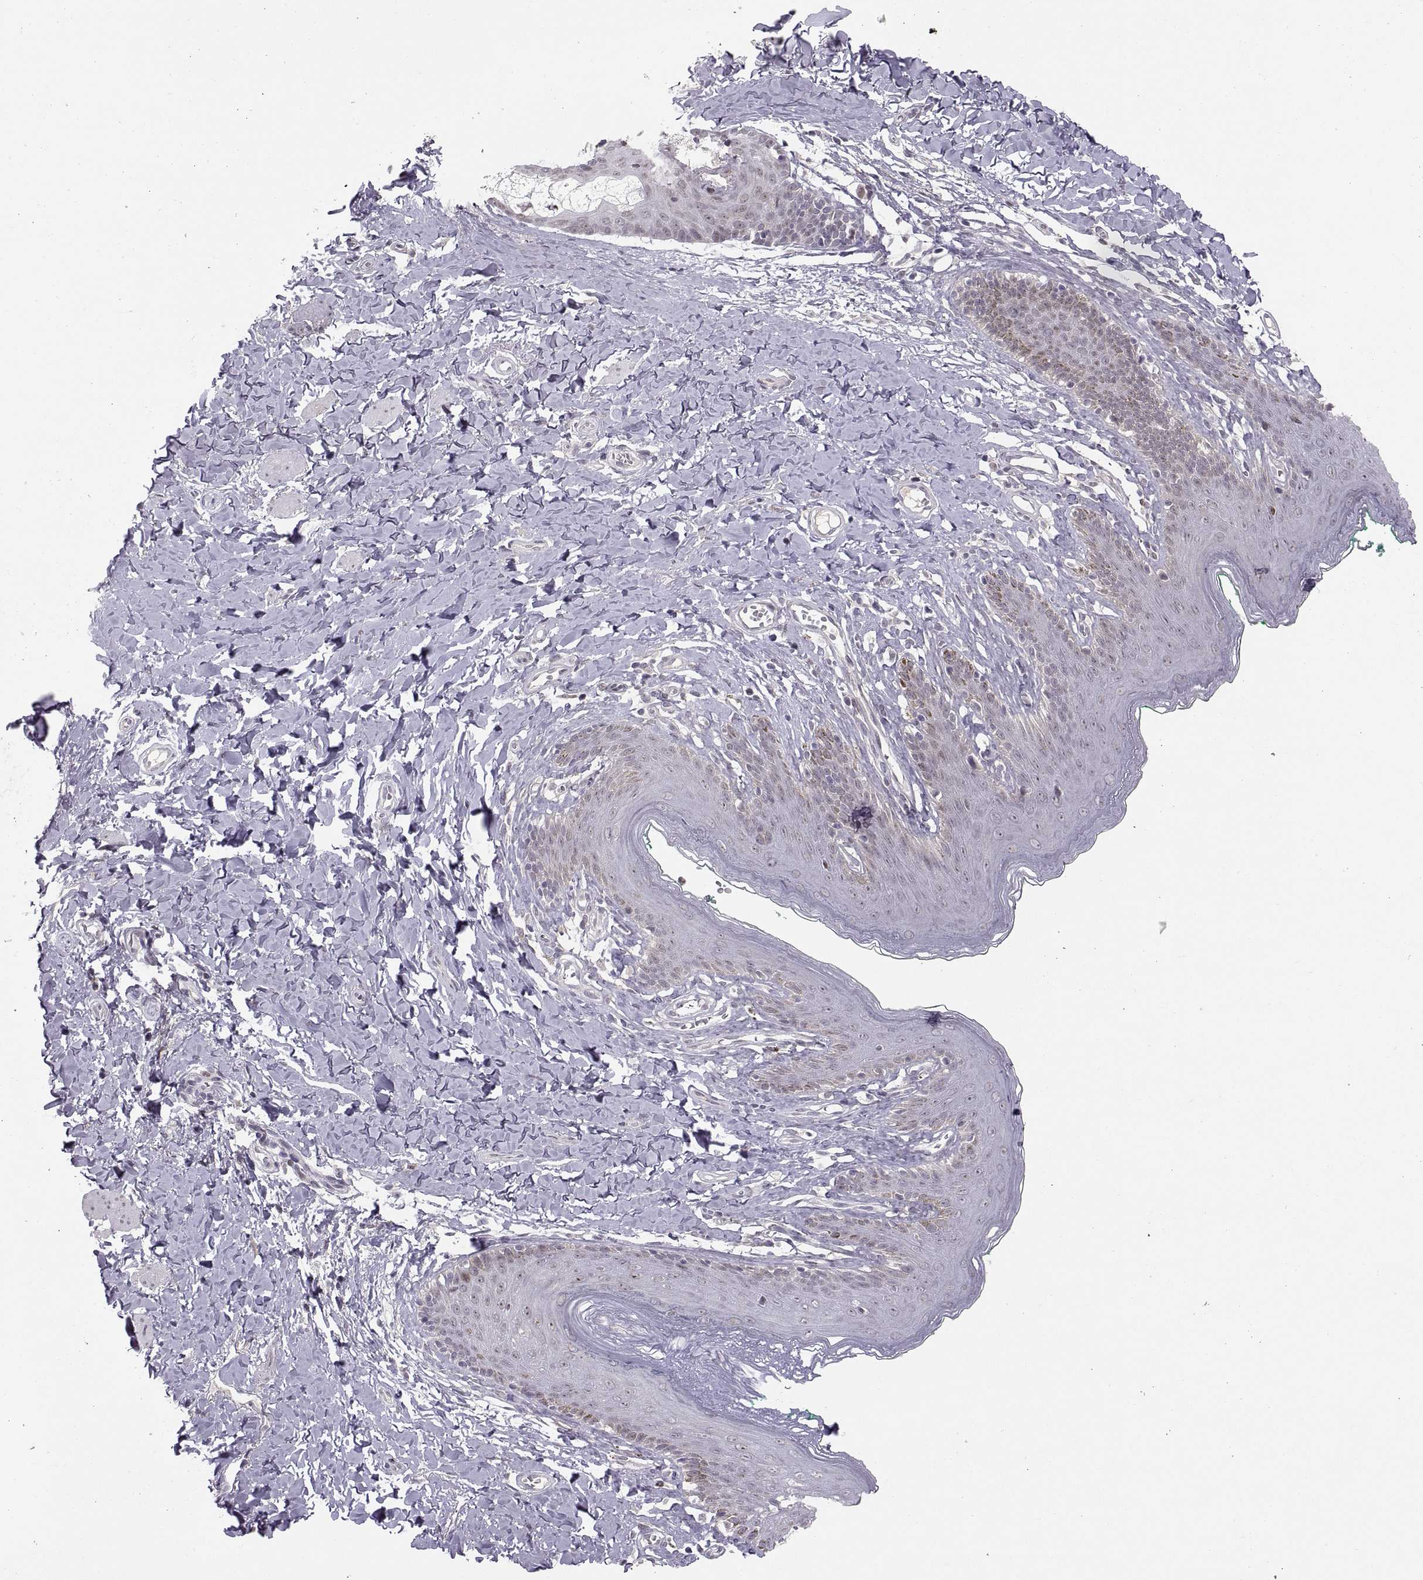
{"staining": {"intensity": "moderate", "quantity": "<25%", "location": "nuclear"}, "tissue": "skin", "cell_type": "Epidermal cells", "image_type": "normal", "snomed": [{"axis": "morphology", "description": "Normal tissue, NOS"}, {"axis": "topography", "description": "Vulva"}], "caption": "Benign skin was stained to show a protein in brown. There is low levels of moderate nuclear positivity in approximately <25% of epidermal cells. Nuclei are stained in blue.", "gene": "SNAI1", "patient": {"sex": "female", "age": 66}}